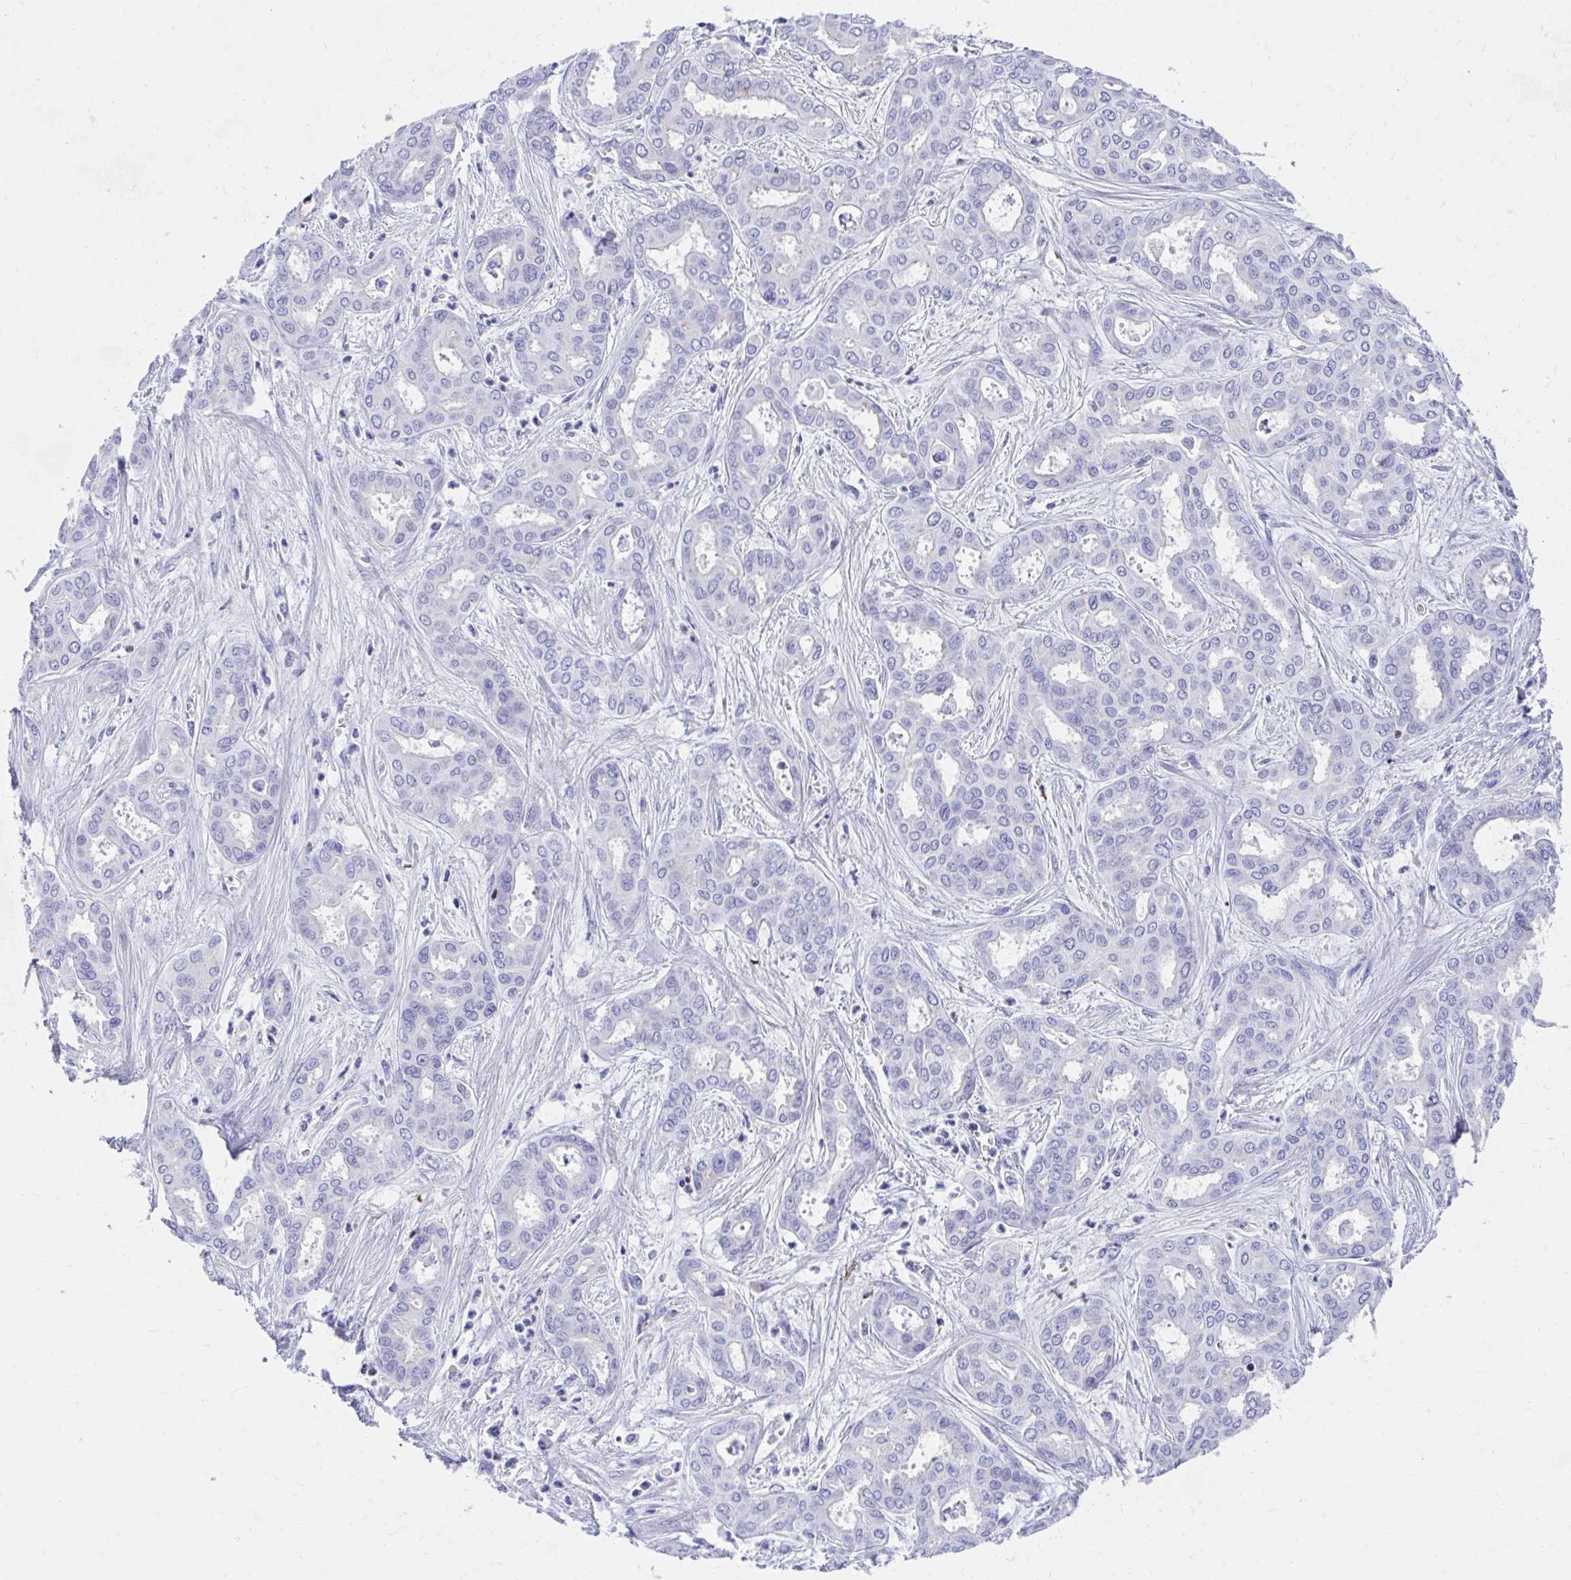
{"staining": {"intensity": "negative", "quantity": "none", "location": "none"}, "tissue": "liver cancer", "cell_type": "Tumor cells", "image_type": "cancer", "snomed": [{"axis": "morphology", "description": "Cholangiocarcinoma"}, {"axis": "topography", "description": "Liver"}], "caption": "Liver cancer (cholangiocarcinoma) was stained to show a protein in brown. There is no significant expression in tumor cells.", "gene": "RUNX3", "patient": {"sex": "female", "age": 64}}